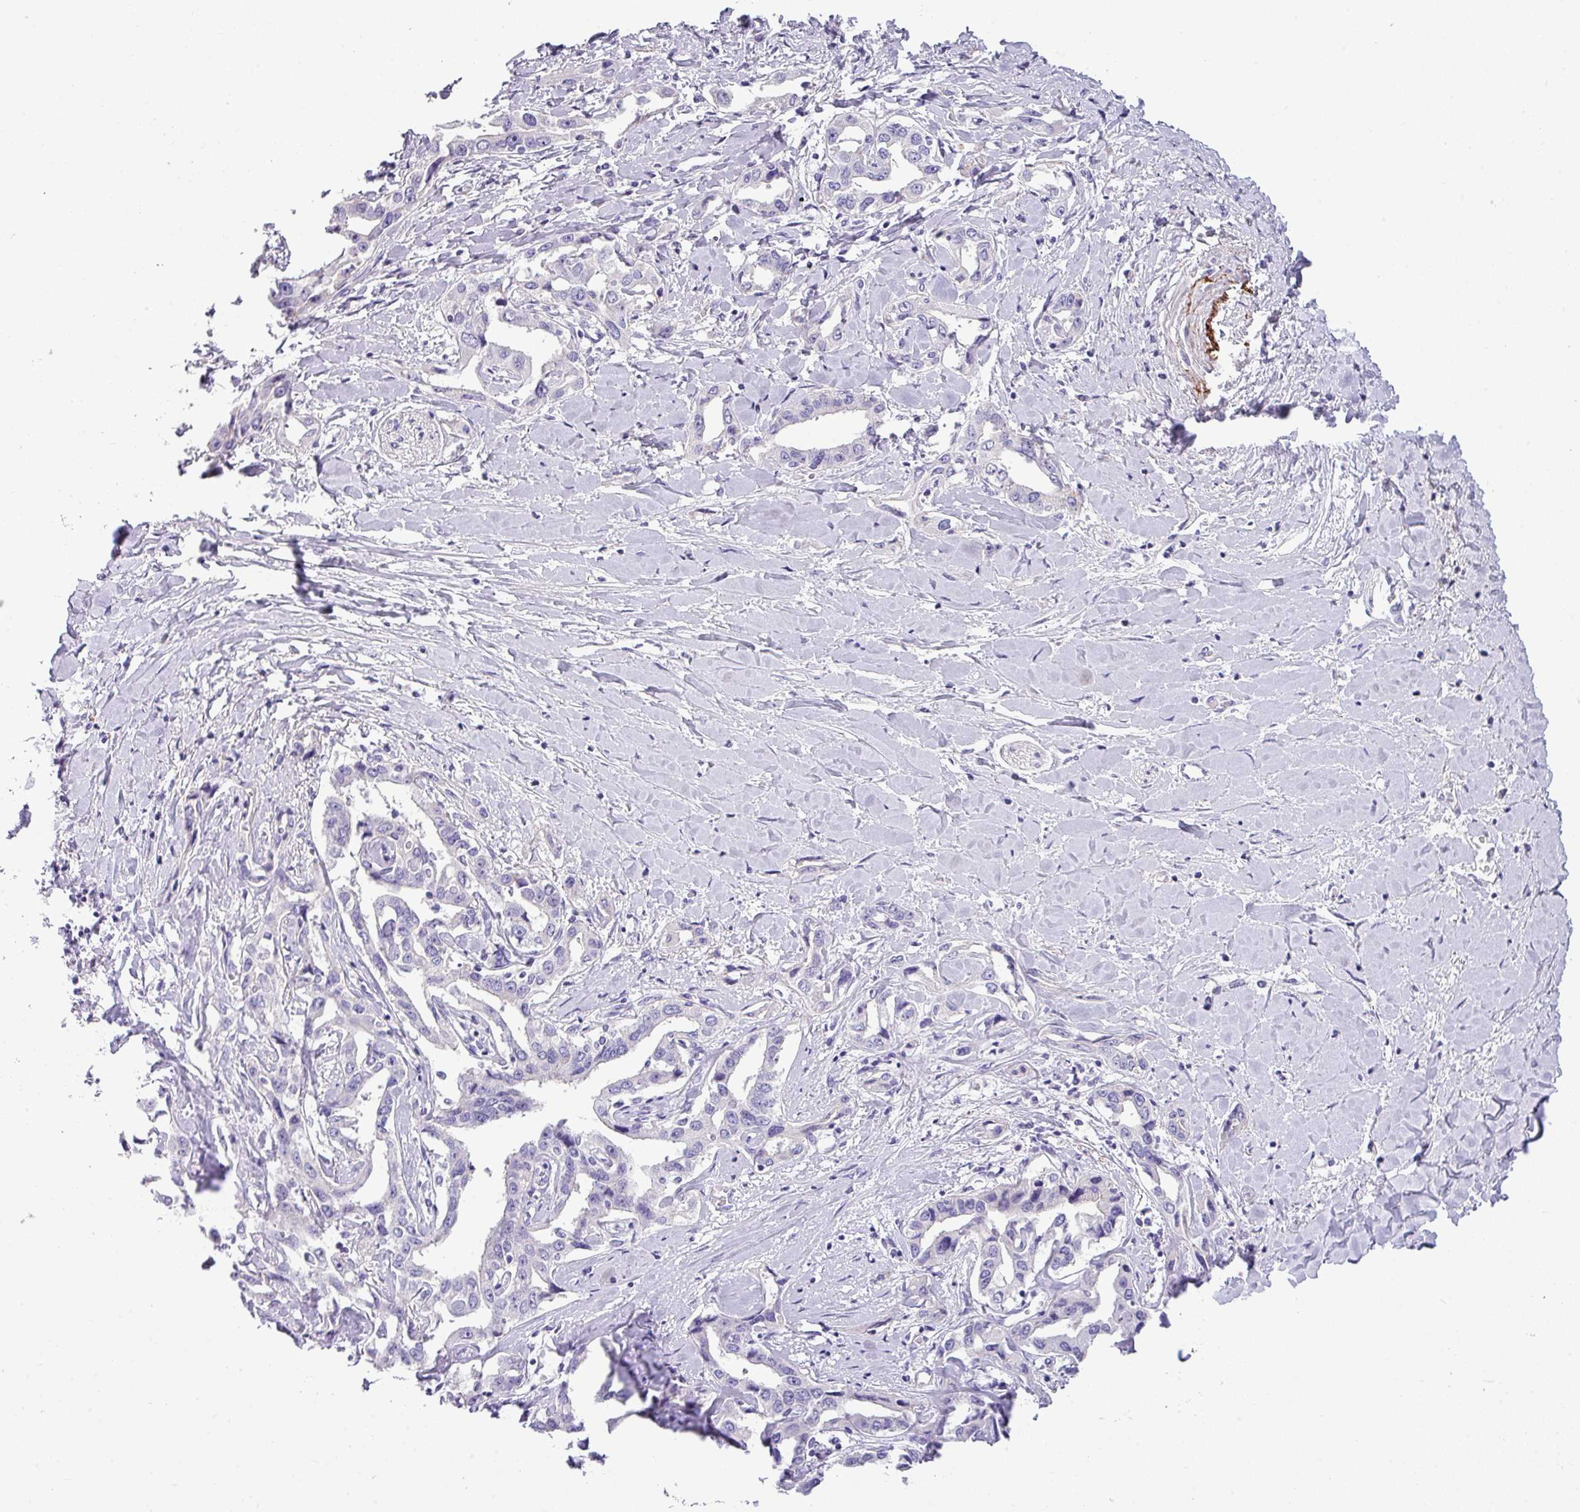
{"staining": {"intensity": "negative", "quantity": "none", "location": "none"}, "tissue": "liver cancer", "cell_type": "Tumor cells", "image_type": "cancer", "snomed": [{"axis": "morphology", "description": "Cholangiocarcinoma"}, {"axis": "topography", "description": "Liver"}], "caption": "Tumor cells are negative for brown protein staining in liver cancer.", "gene": "ZNF568", "patient": {"sex": "male", "age": 59}}